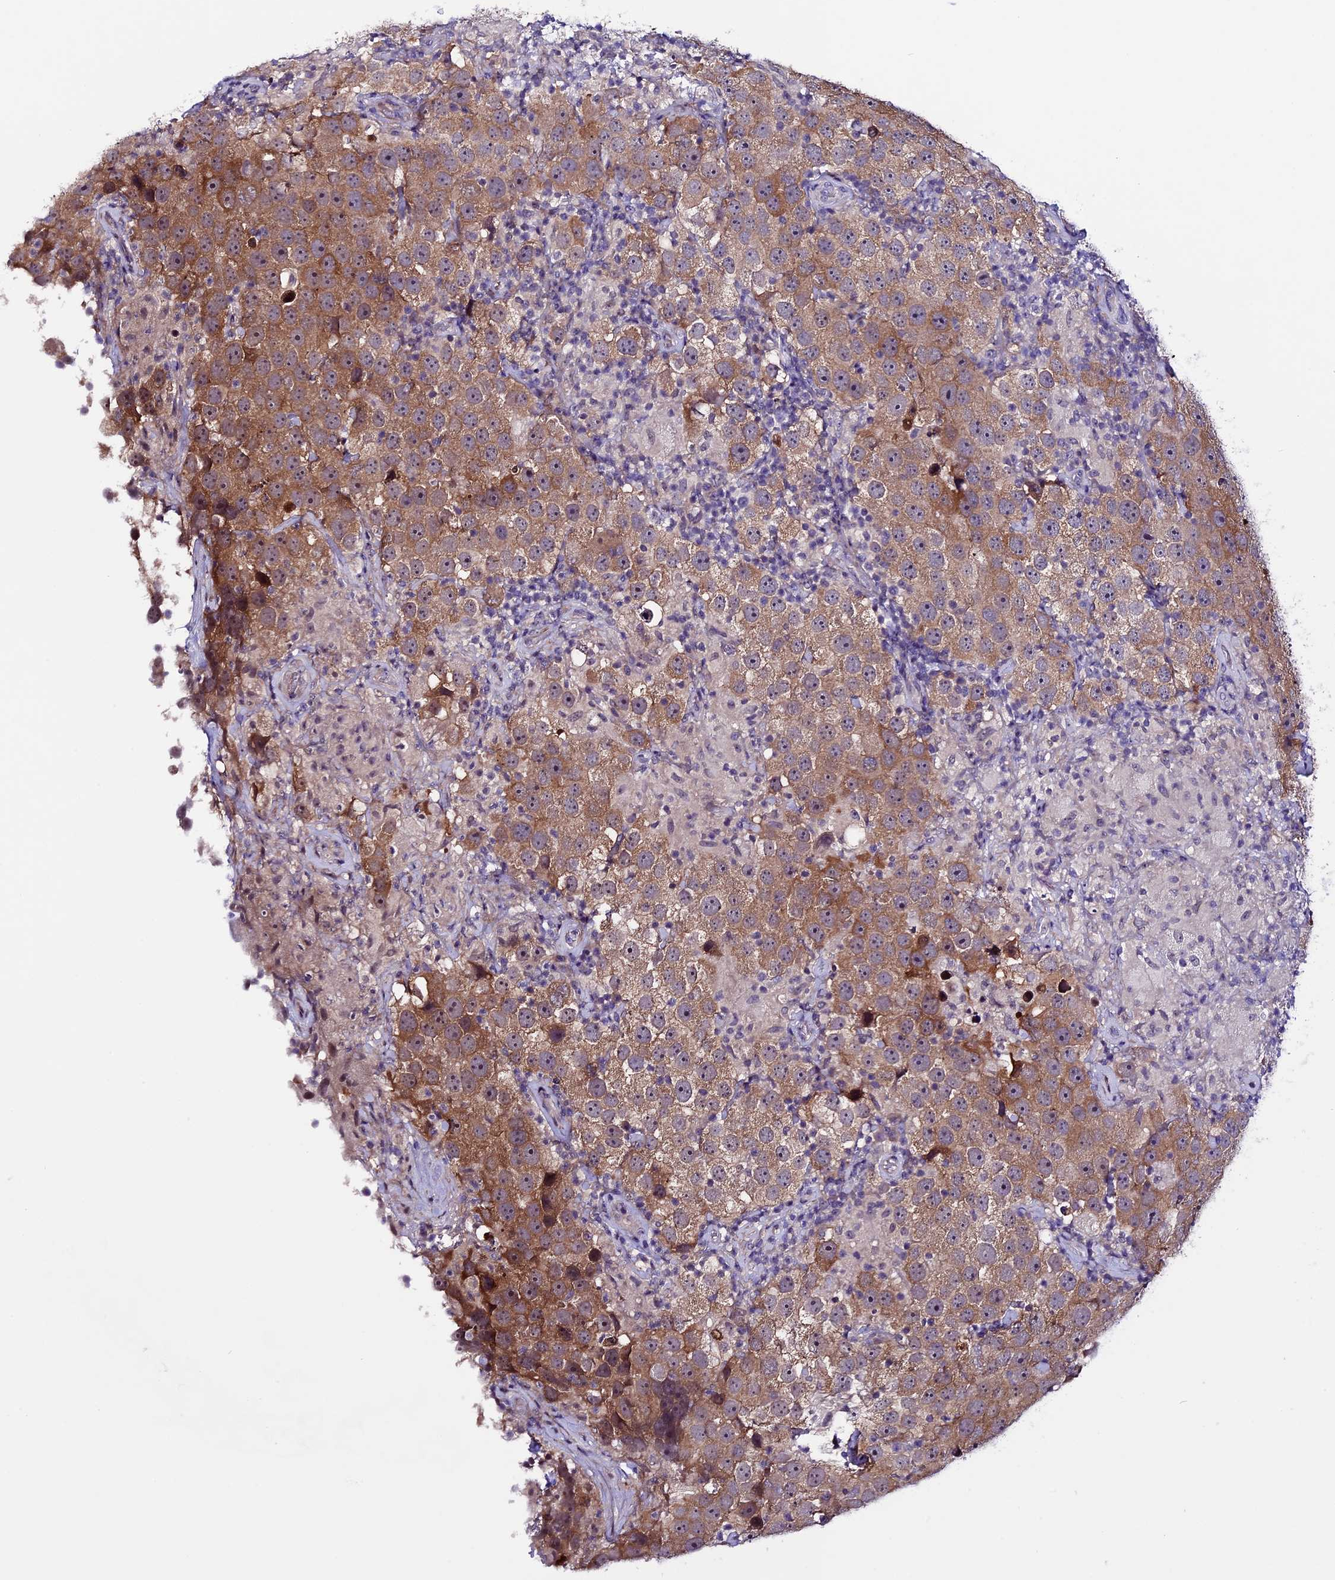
{"staining": {"intensity": "moderate", "quantity": ">75%", "location": "cytoplasmic/membranous"}, "tissue": "testis cancer", "cell_type": "Tumor cells", "image_type": "cancer", "snomed": [{"axis": "morphology", "description": "Seminoma, NOS"}, {"axis": "topography", "description": "Testis"}], "caption": "A brown stain labels moderate cytoplasmic/membranous staining of a protein in human testis cancer tumor cells. (Brightfield microscopy of DAB IHC at high magnification).", "gene": "XKR7", "patient": {"sex": "male", "age": 49}}